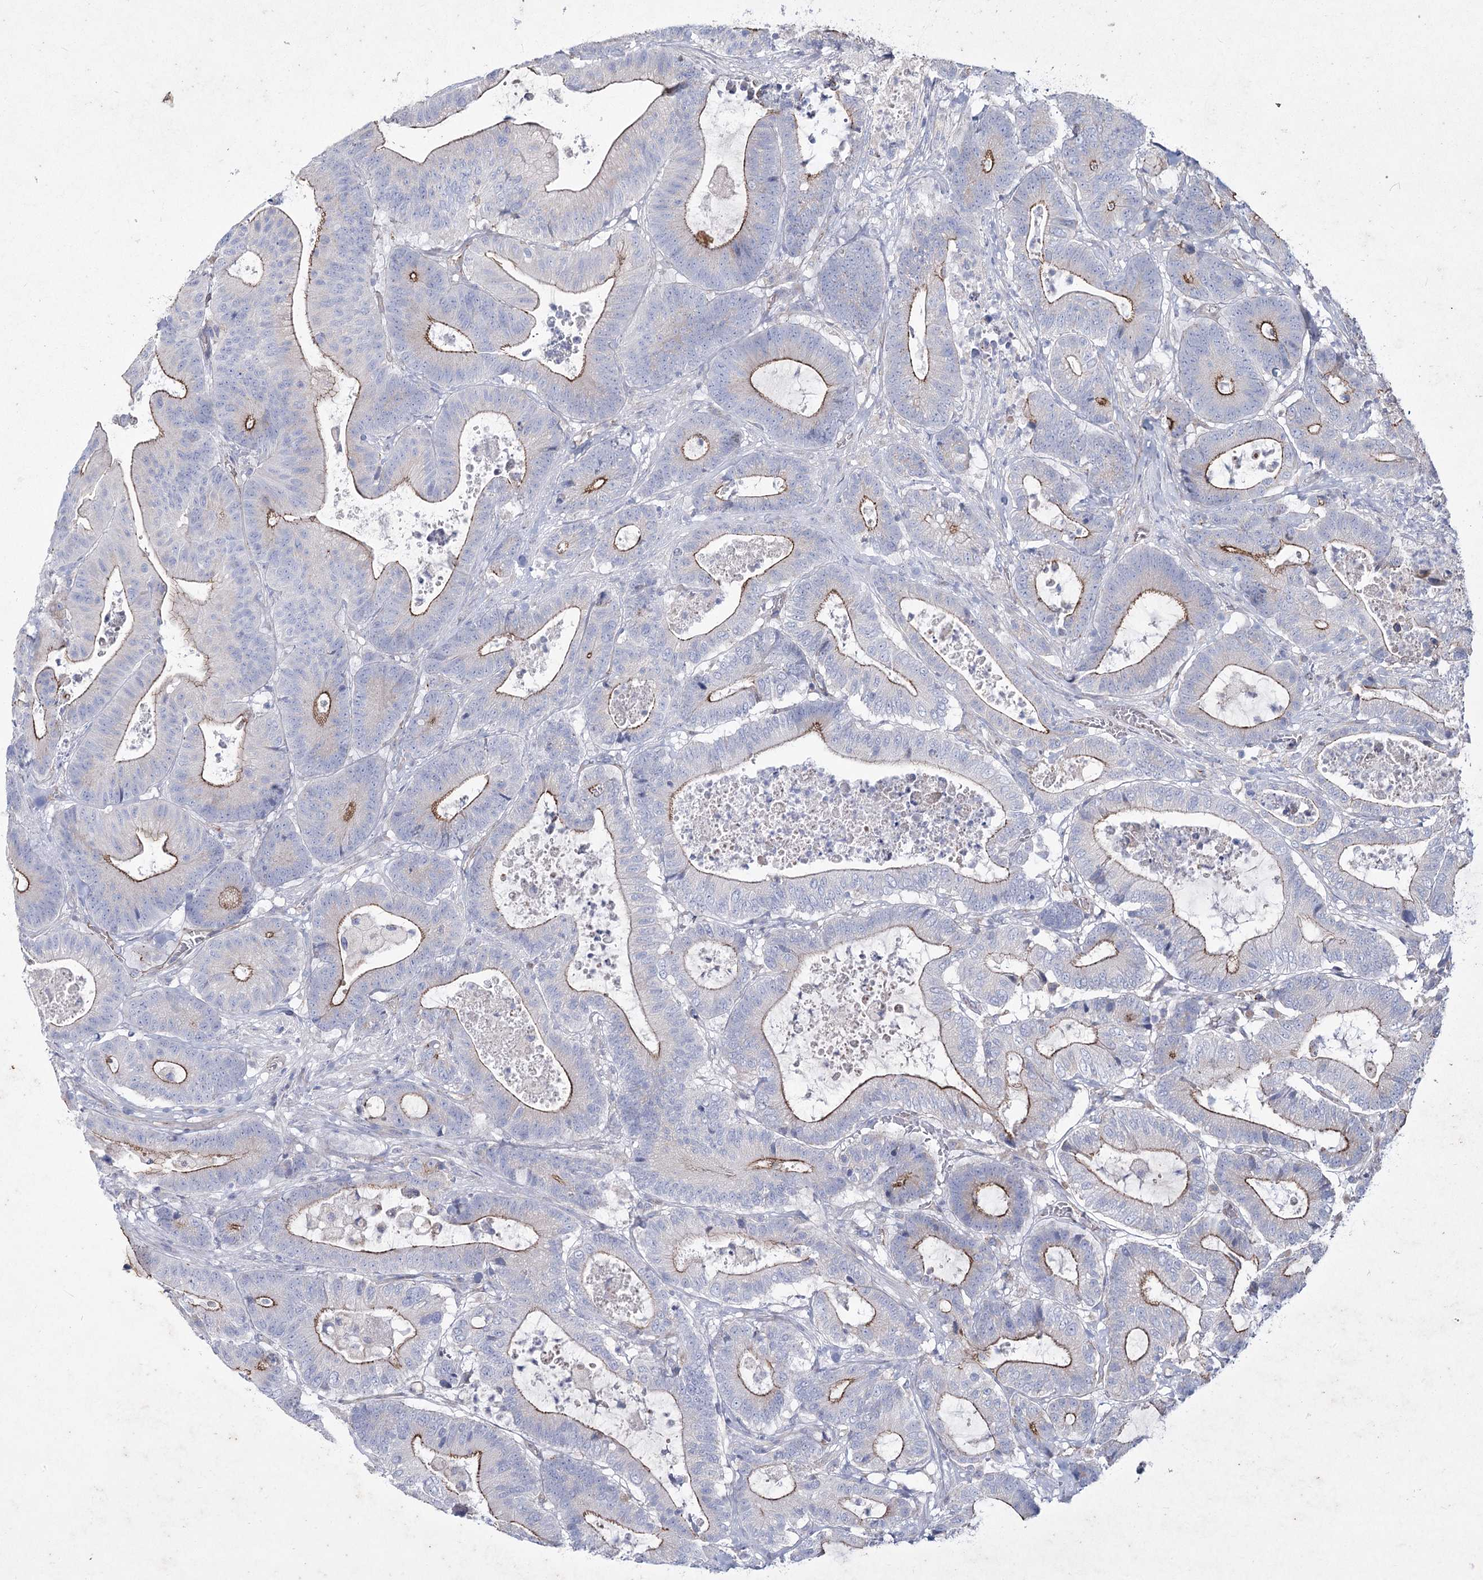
{"staining": {"intensity": "moderate", "quantity": ">75%", "location": "cytoplasmic/membranous"}, "tissue": "colorectal cancer", "cell_type": "Tumor cells", "image_type": "cancer", "snomed": [{"axis": "morphology", "description": "Adenocarcinoma, NOS"}, {"axis": "topography", "description": "Colon"}], "caption": "A brown stain shows moderate cytoplasmic/membranous expression of a protein in colorectal cancer tumor cells. The protein of interest is shown in brown color, while the nuclei are stained blue.", "gene": "LDLRAD3", "patient": {"sex": "female", "age": 84}}